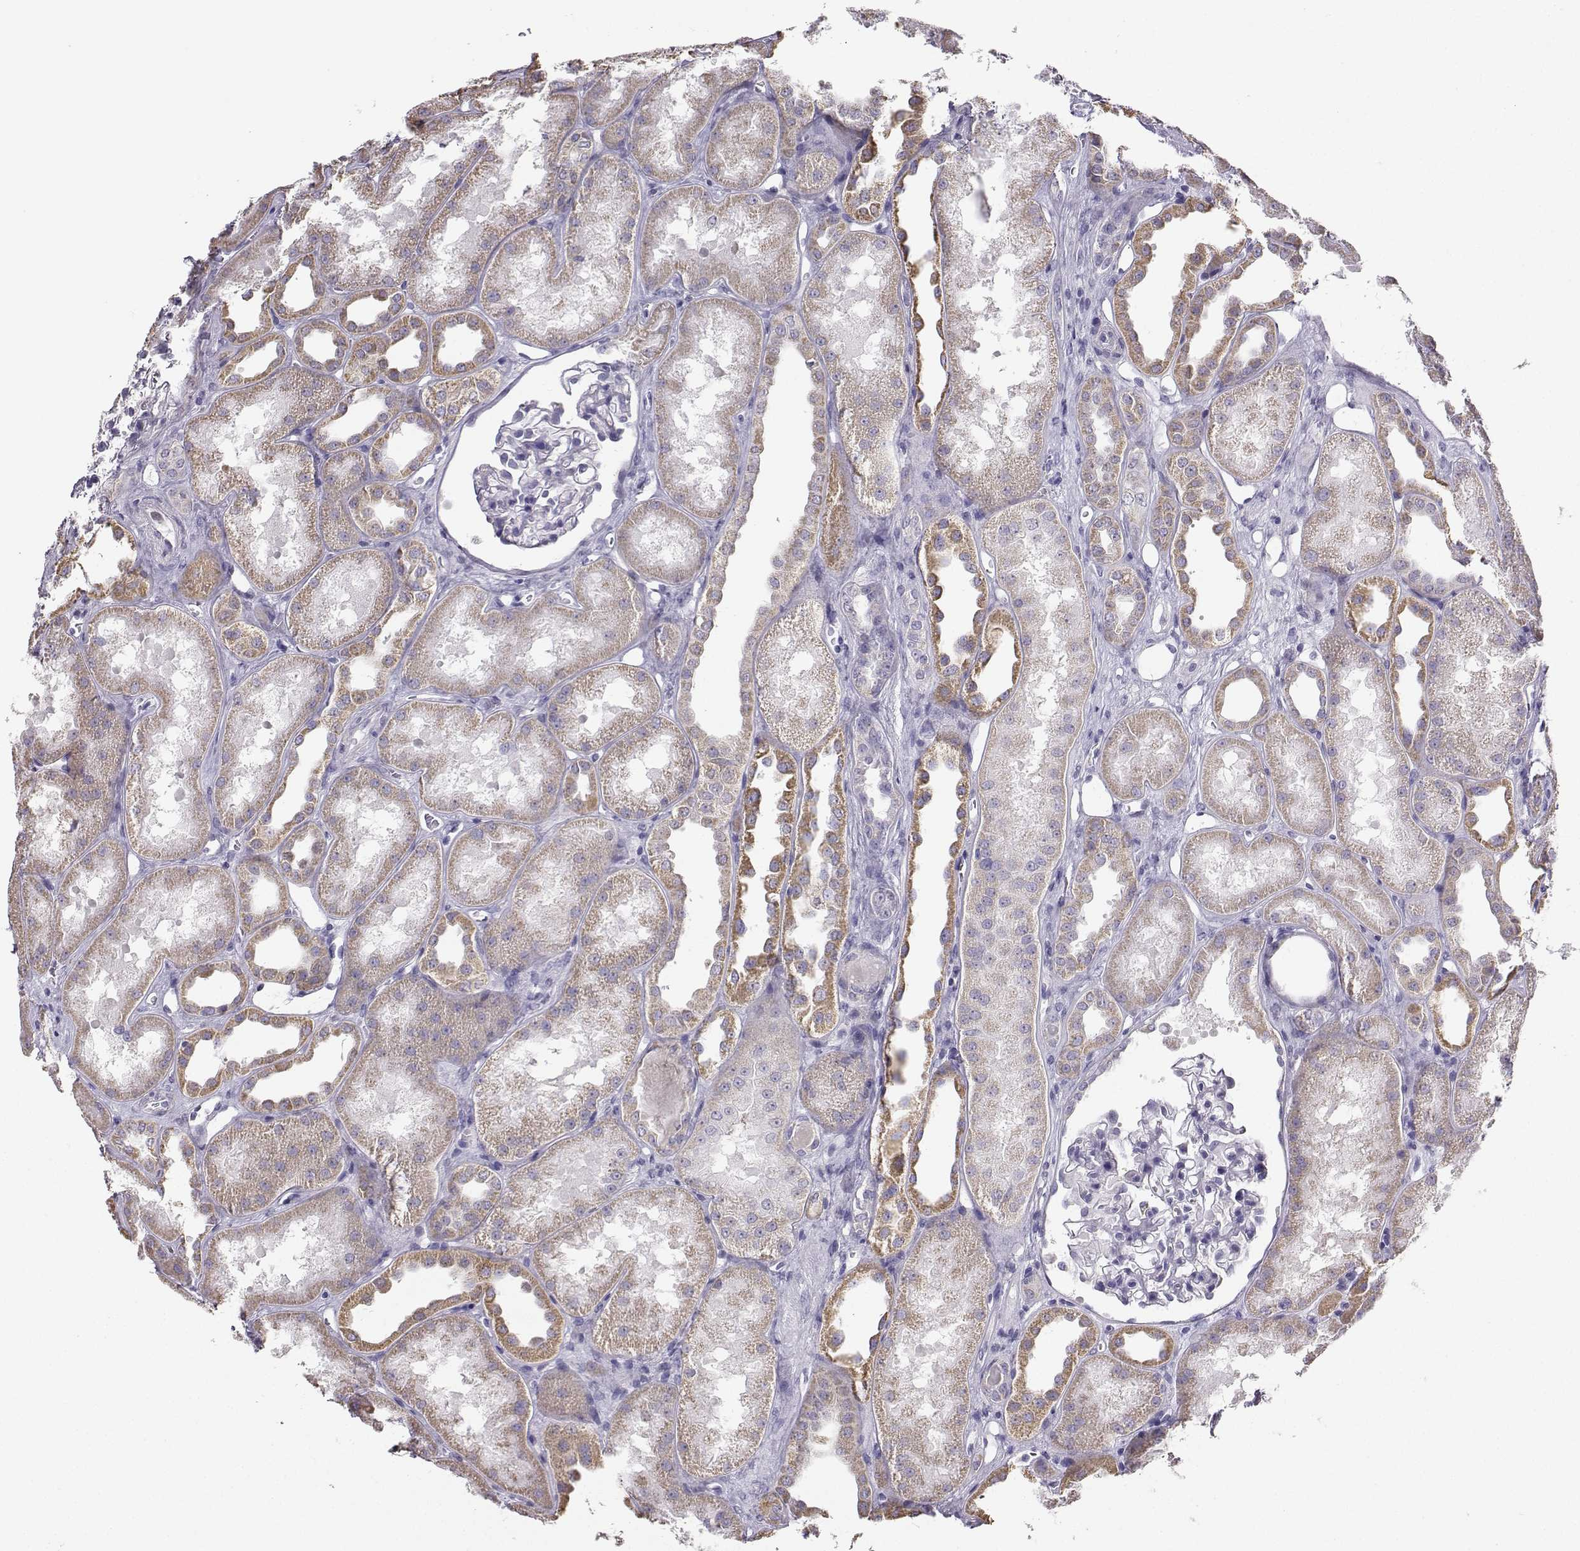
{"staining": {"intensity": "negative", "quantity": "none", "location": "none"}, "tissue": "kidney", "cell_type": "Cells in glomeruli", "image_type": "normal", "snomed": [{"axis": "morphology", "description": "Normal tissue, NOS"}, {"axis": "topography", "description": "Kidney"}], "caption": "Cells in glomeruli are negative for brown protein staining in unremarkable kidney. (DAB (3,3'-diaminobenzidine) immunohistochemistry (IHC), high magnification).", "gene": "AVP", "patient": {"sex": "male", "age": 61}}